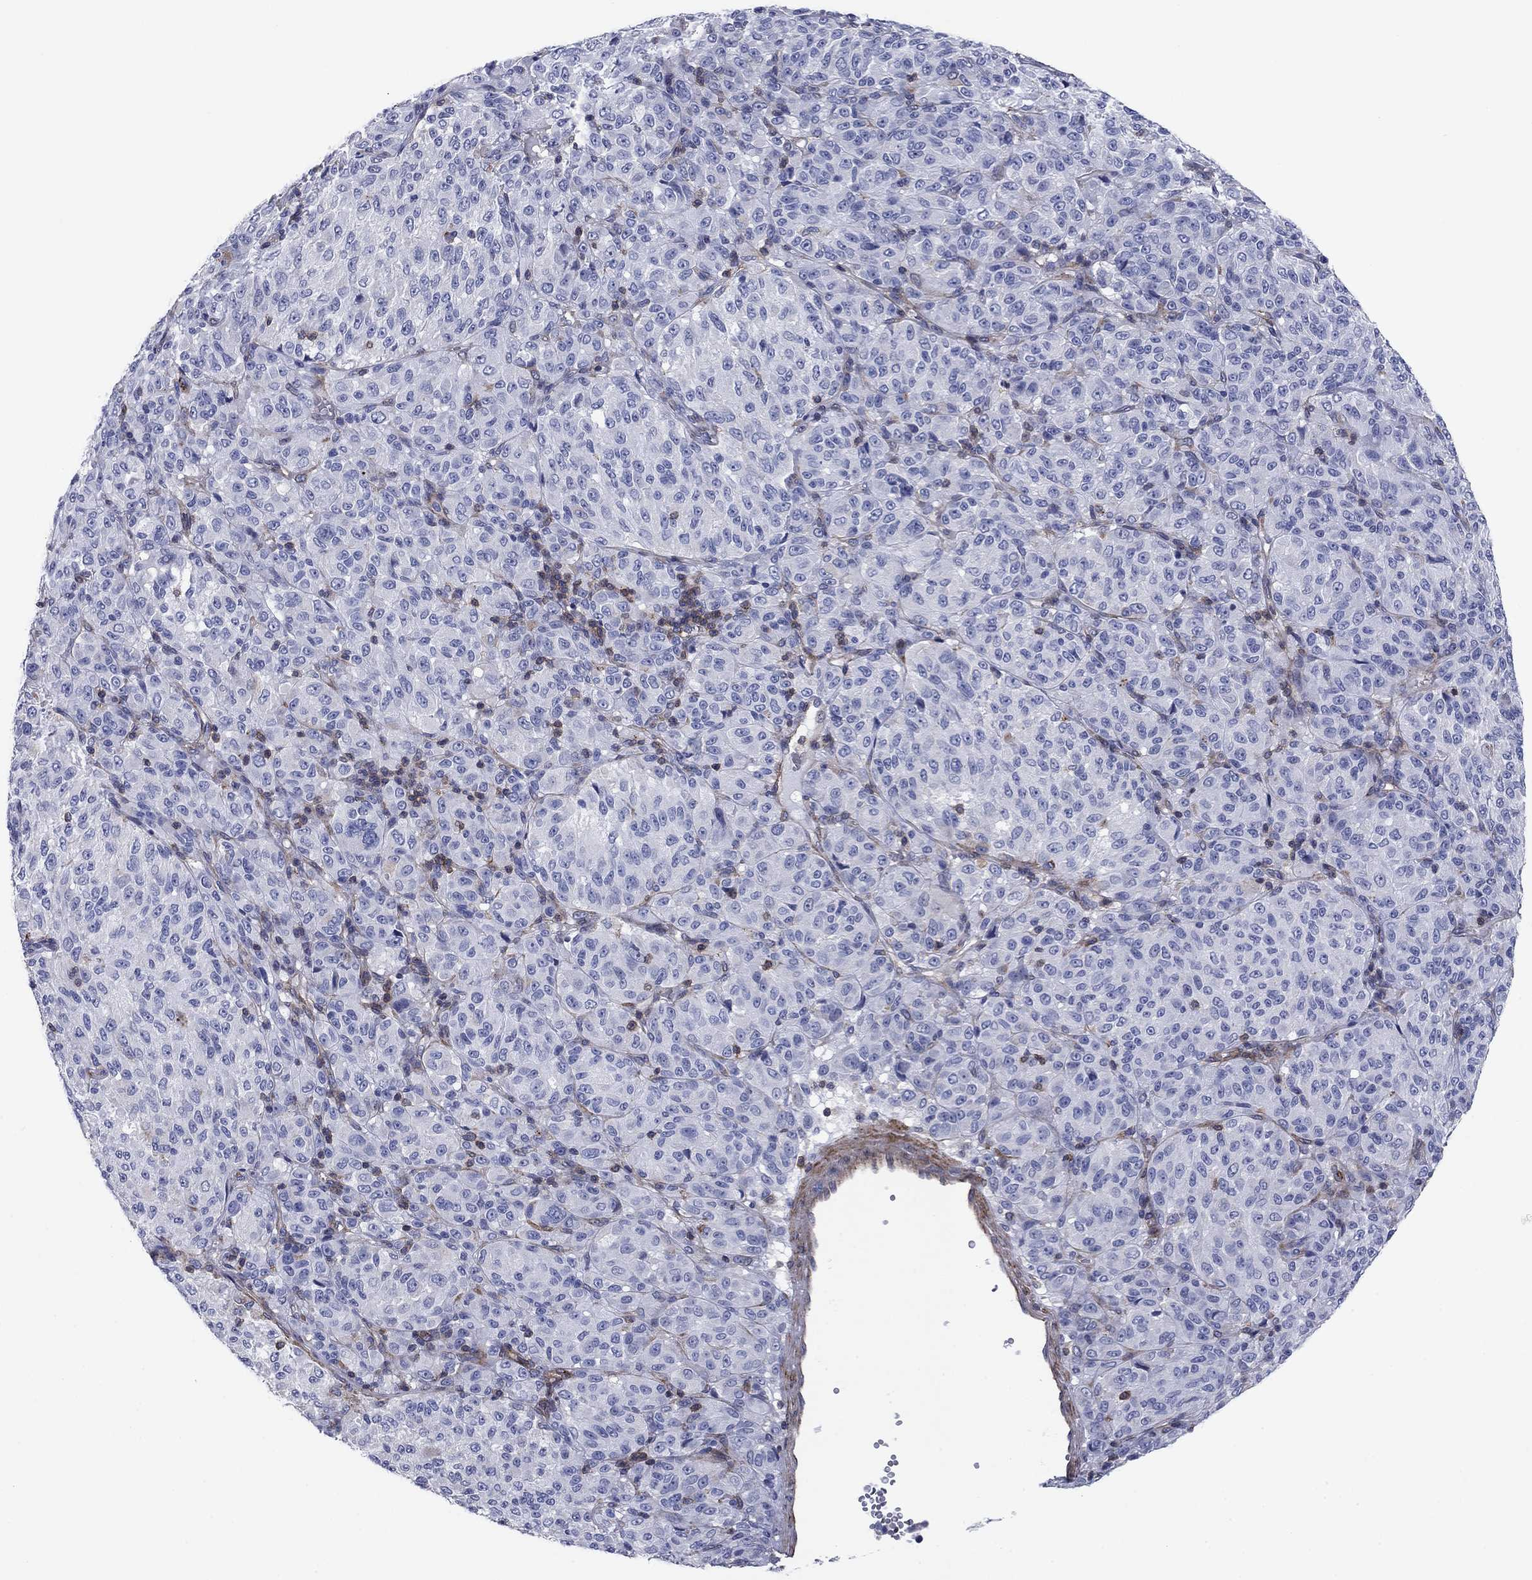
{"staining": {"intensity": "negative", "quantity": "none", "location": "none"}, "tissue": "melanoma", "cell_type": "Tumor cells", "image_type": "cancer", "snomed": [{"axis": "morphology", "description": "Malignant melanoma, Metastatic site"}, {"axis": "topography", "description": "Brain"}], "caption": "The histopathology image demonstrates no staining of tumor cells in malignant melanoma (metastatic site).", "gene": "PSD4", "patient": {"sex": "female", "age": 56}}